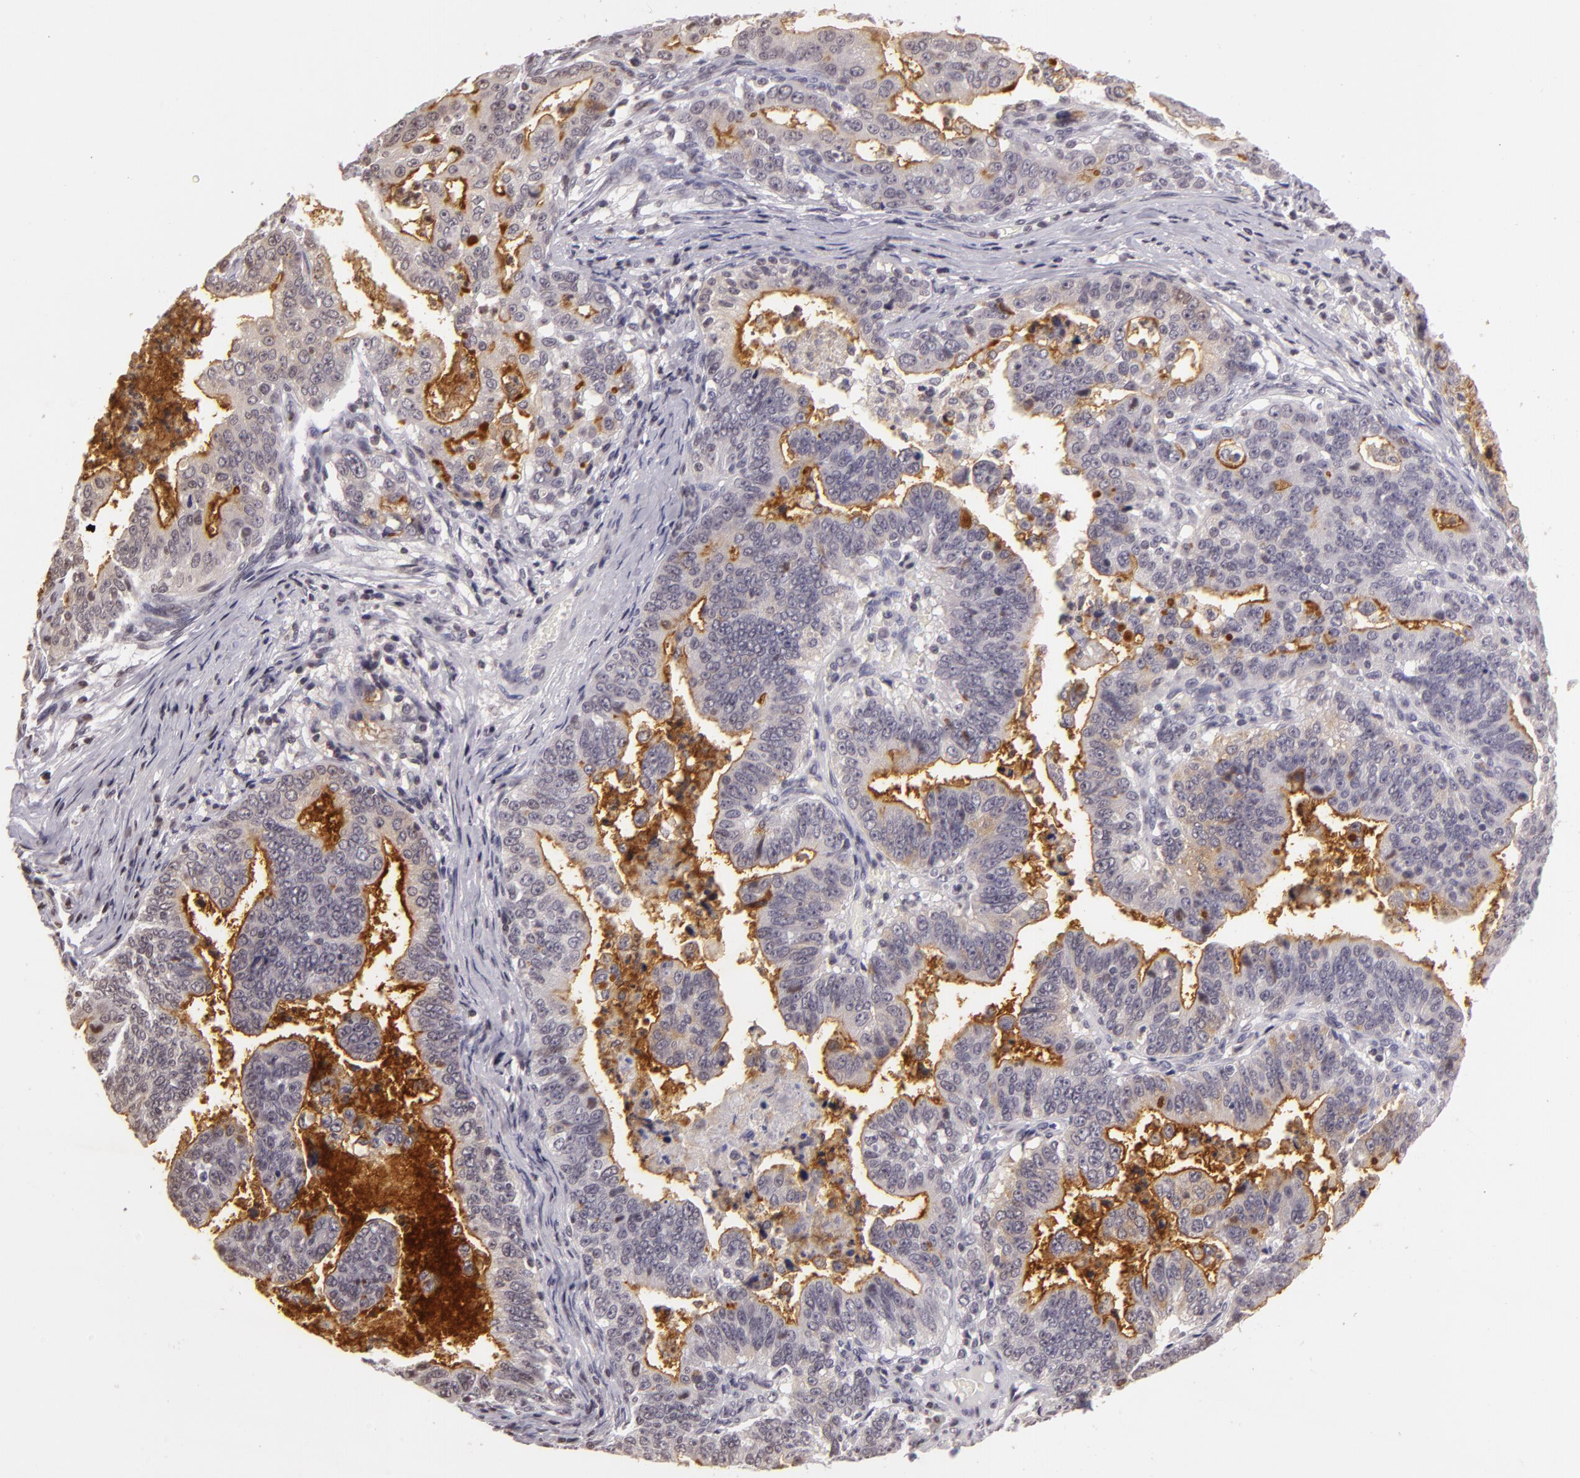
{"staining": {"intensity": "moderate", "quantity": "25%-75%", "location": "cytoplasmic/membranous"}, "tissue": "stomach cancer", "cell_type": "Tumor cells", "image_type": "cancer", "snomed": [{"axis": "morphology", "description": "Adenocarcinoma, NOS"}, {"axis": "topography", "description": "Stomach, upper"}], "caption": "Tumor cells reveal medium levels of moderate cytoplasmic/membranous staining in about 25%-75% of cells in human stomach adenocarcinoma.", "gene": "MUC1", "patient": {"sex": "female", "age": 50}}